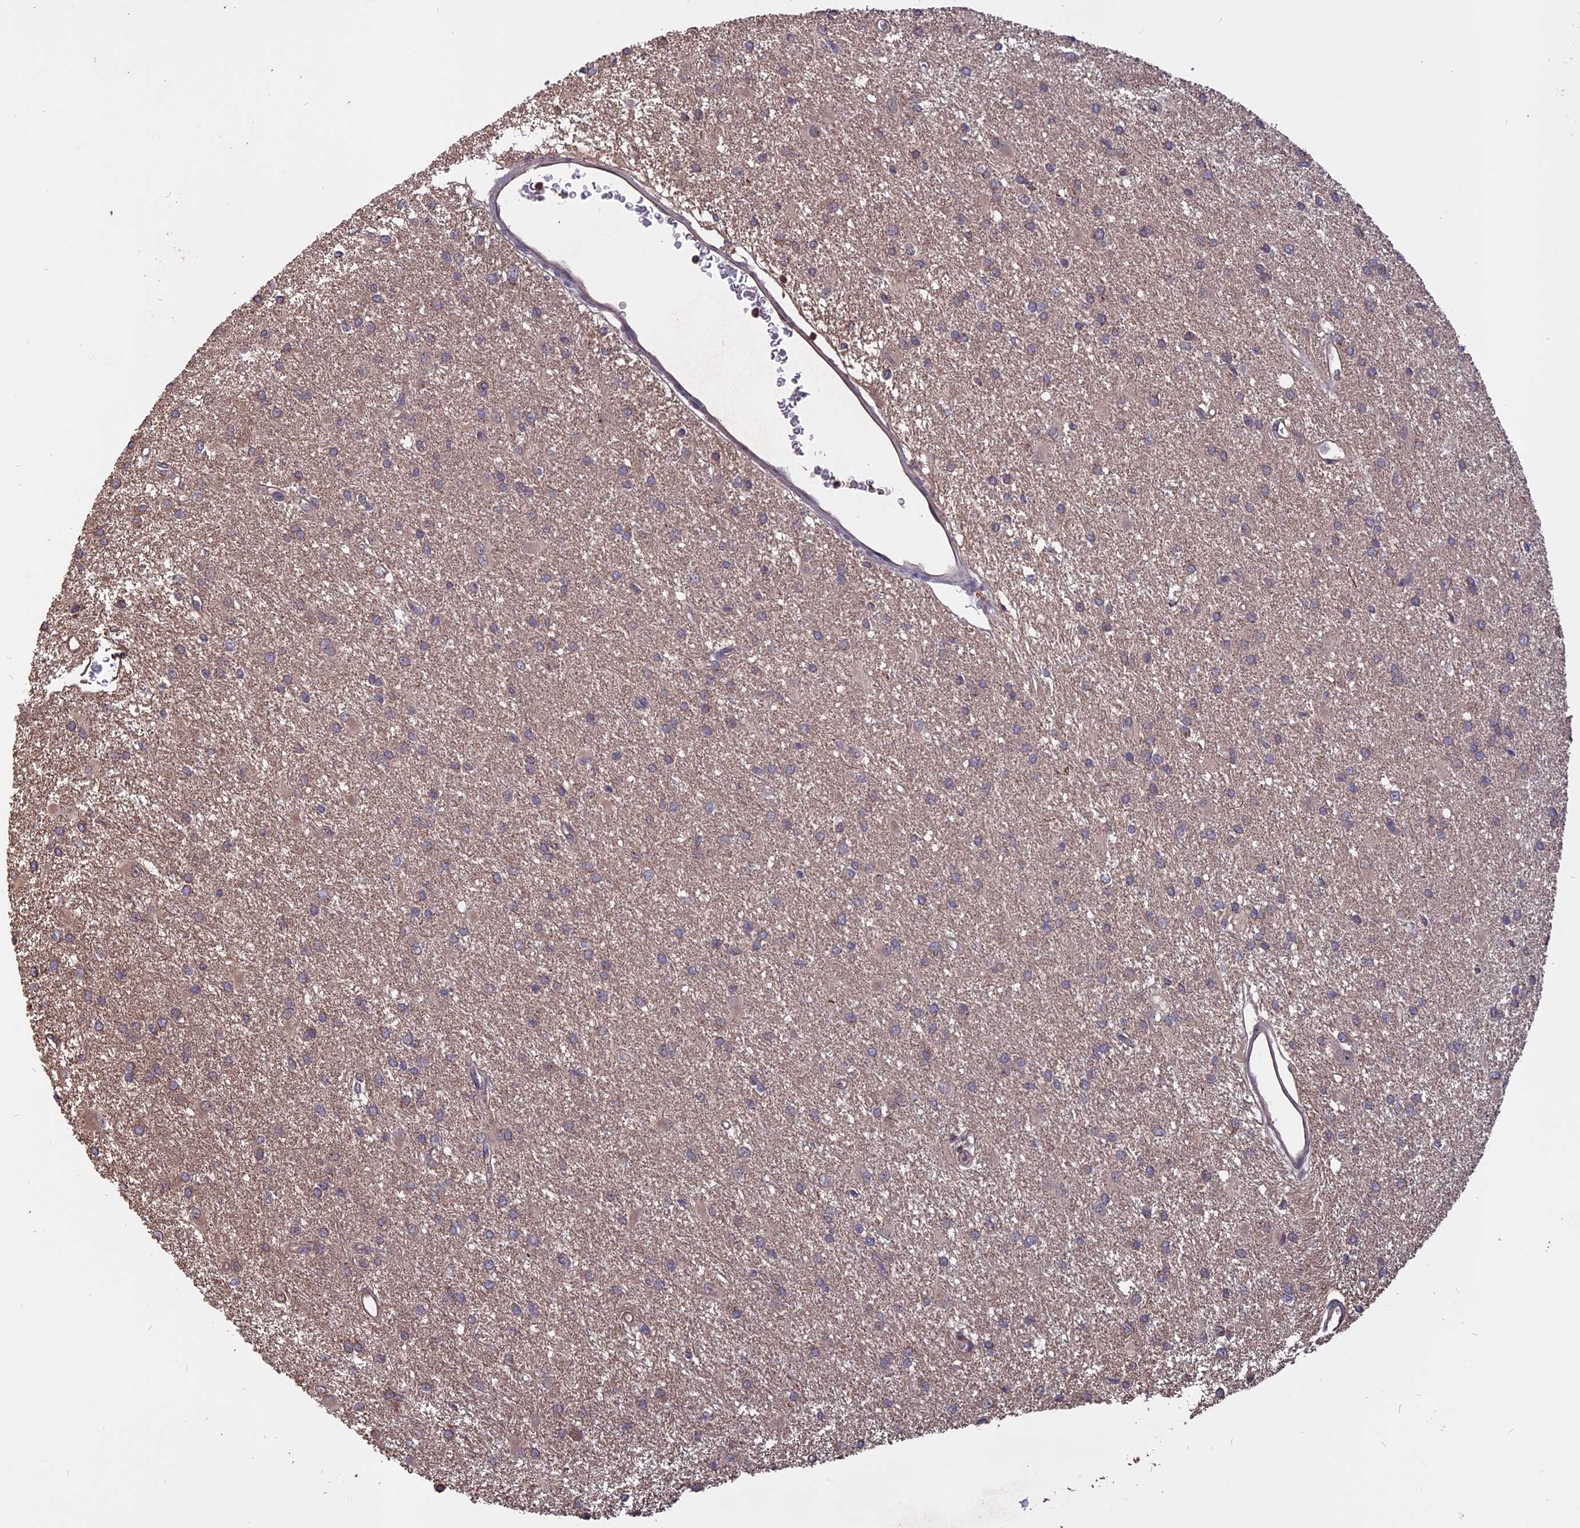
{"staining": {"intensity": "weak", "quantity": ">75%", "location": "cytoplasmic/membranous"}, "tissue": "glioma", "cell_type": "Tumor cells", "image_type": "cancer", "snomed": [{"axis": "morphology", "description": "Glioma, malignant, High grade"}, {"axis": "topography", "description": "Brain"}], "caption": "Immunohistochemical staining of glioma demonstrates low levels of weak cytoplasmic/membranous expression in about >75% of tumor cells. The protein of interest is stained brown, and the nuclei are stained in blue (DAB (3,3'-diaminobenzidine) IHC with brightfield microscopy, high magnification).", "gene": "CARMIL2", "patient": {"sex": "female", "age": 50}}